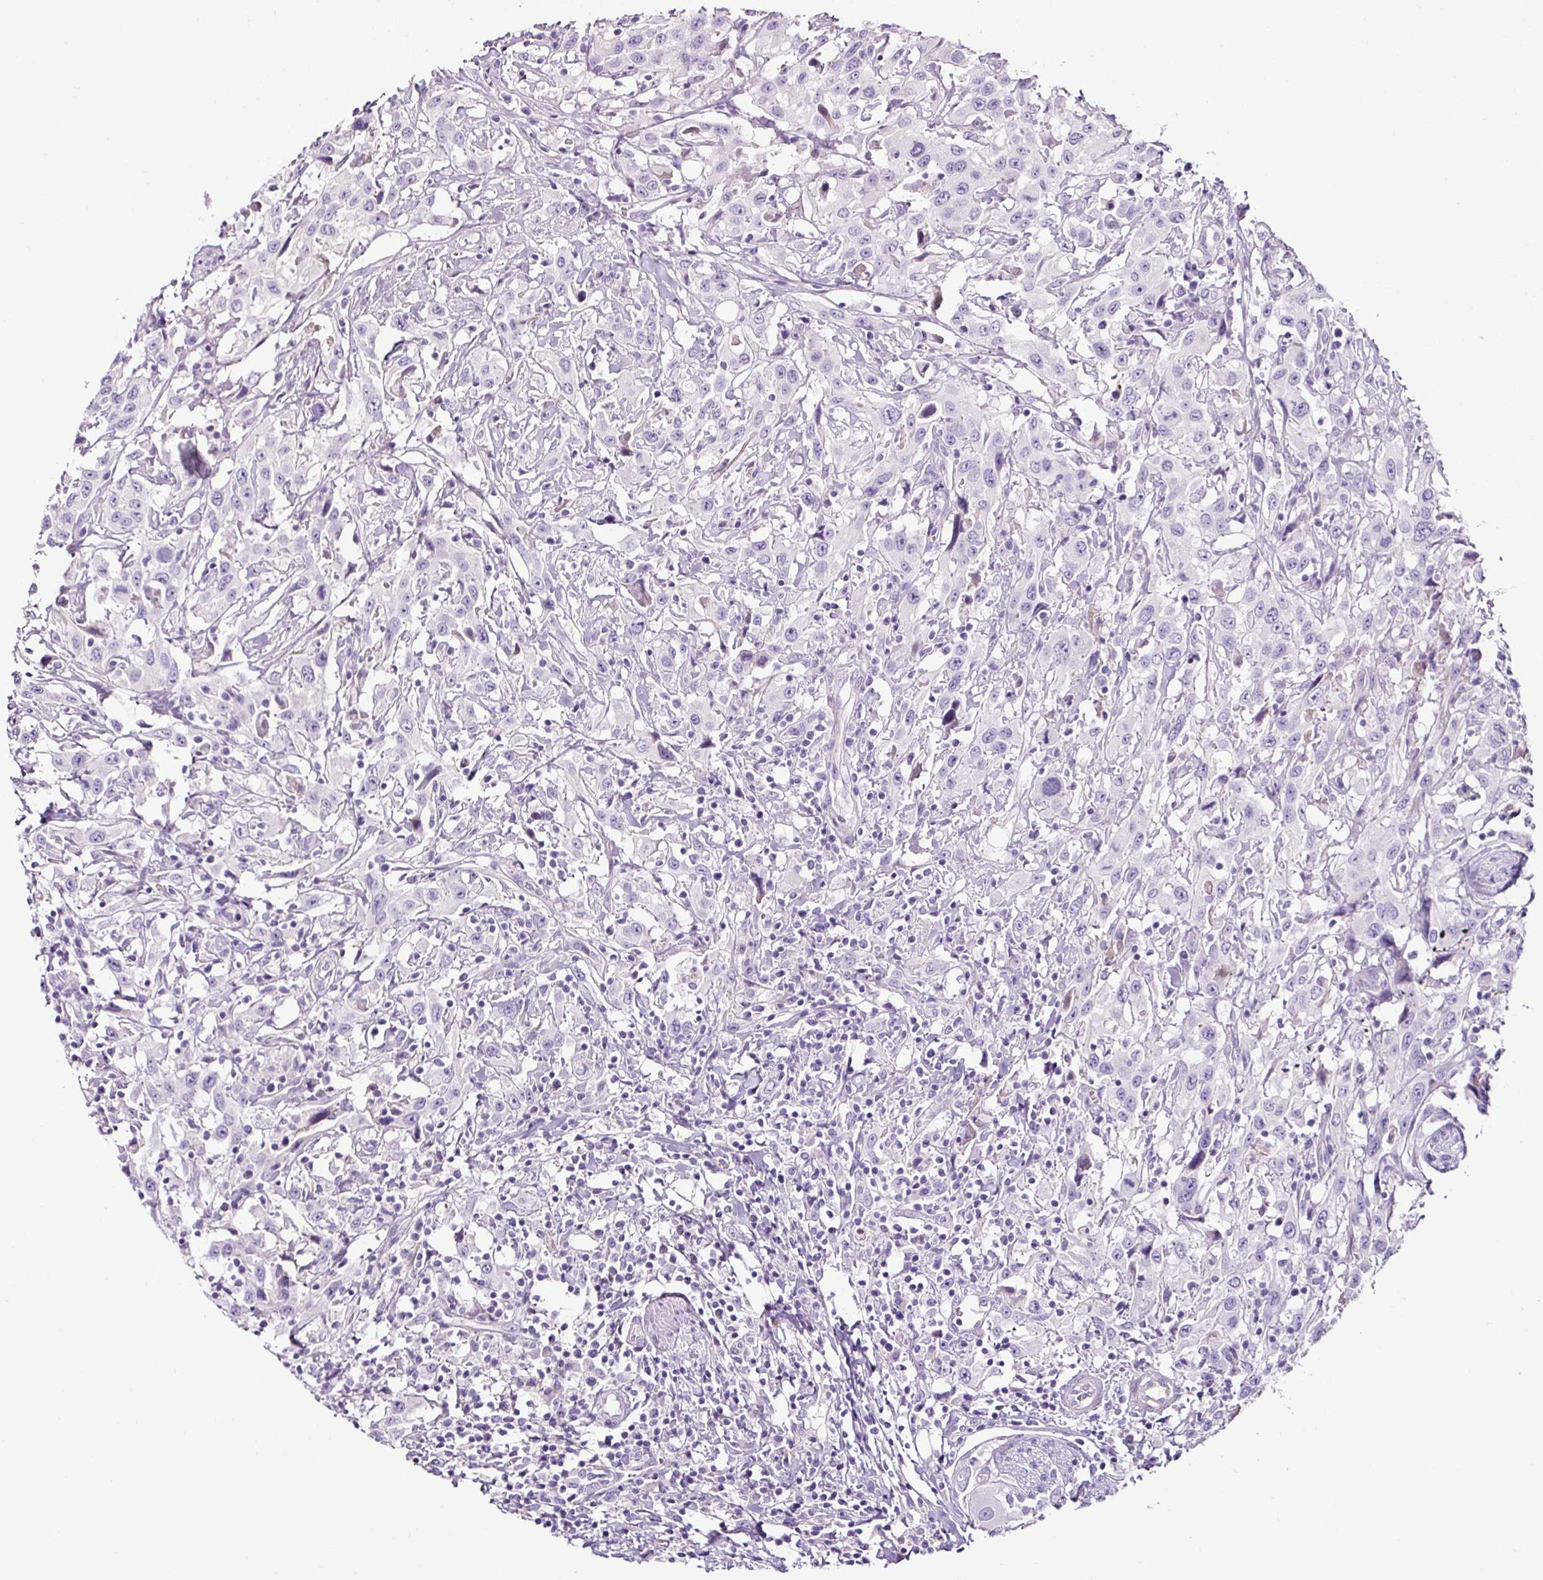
{"staining": {"intensity": "negative", "quantity": "none", "location": "none"}, "tissue": "urothelial cancer", "cell_type": "Tumor cells", "image_type": "cancer", "snomed": [{"axis": "morphology", "description": "Urothelial carcinoma, High grade"}, {"axis": "topography", "description": "Urinary bladder"}], "caption": "High magnification brightfield microscopy of high-grade urothelial carcinoma stained with DAB (brown) and counterstained with hematoxylin (blue): tumor cells show no significant positivity.", "gene": "OR14A2", "patient": {"sex": "male", "age": 61}}